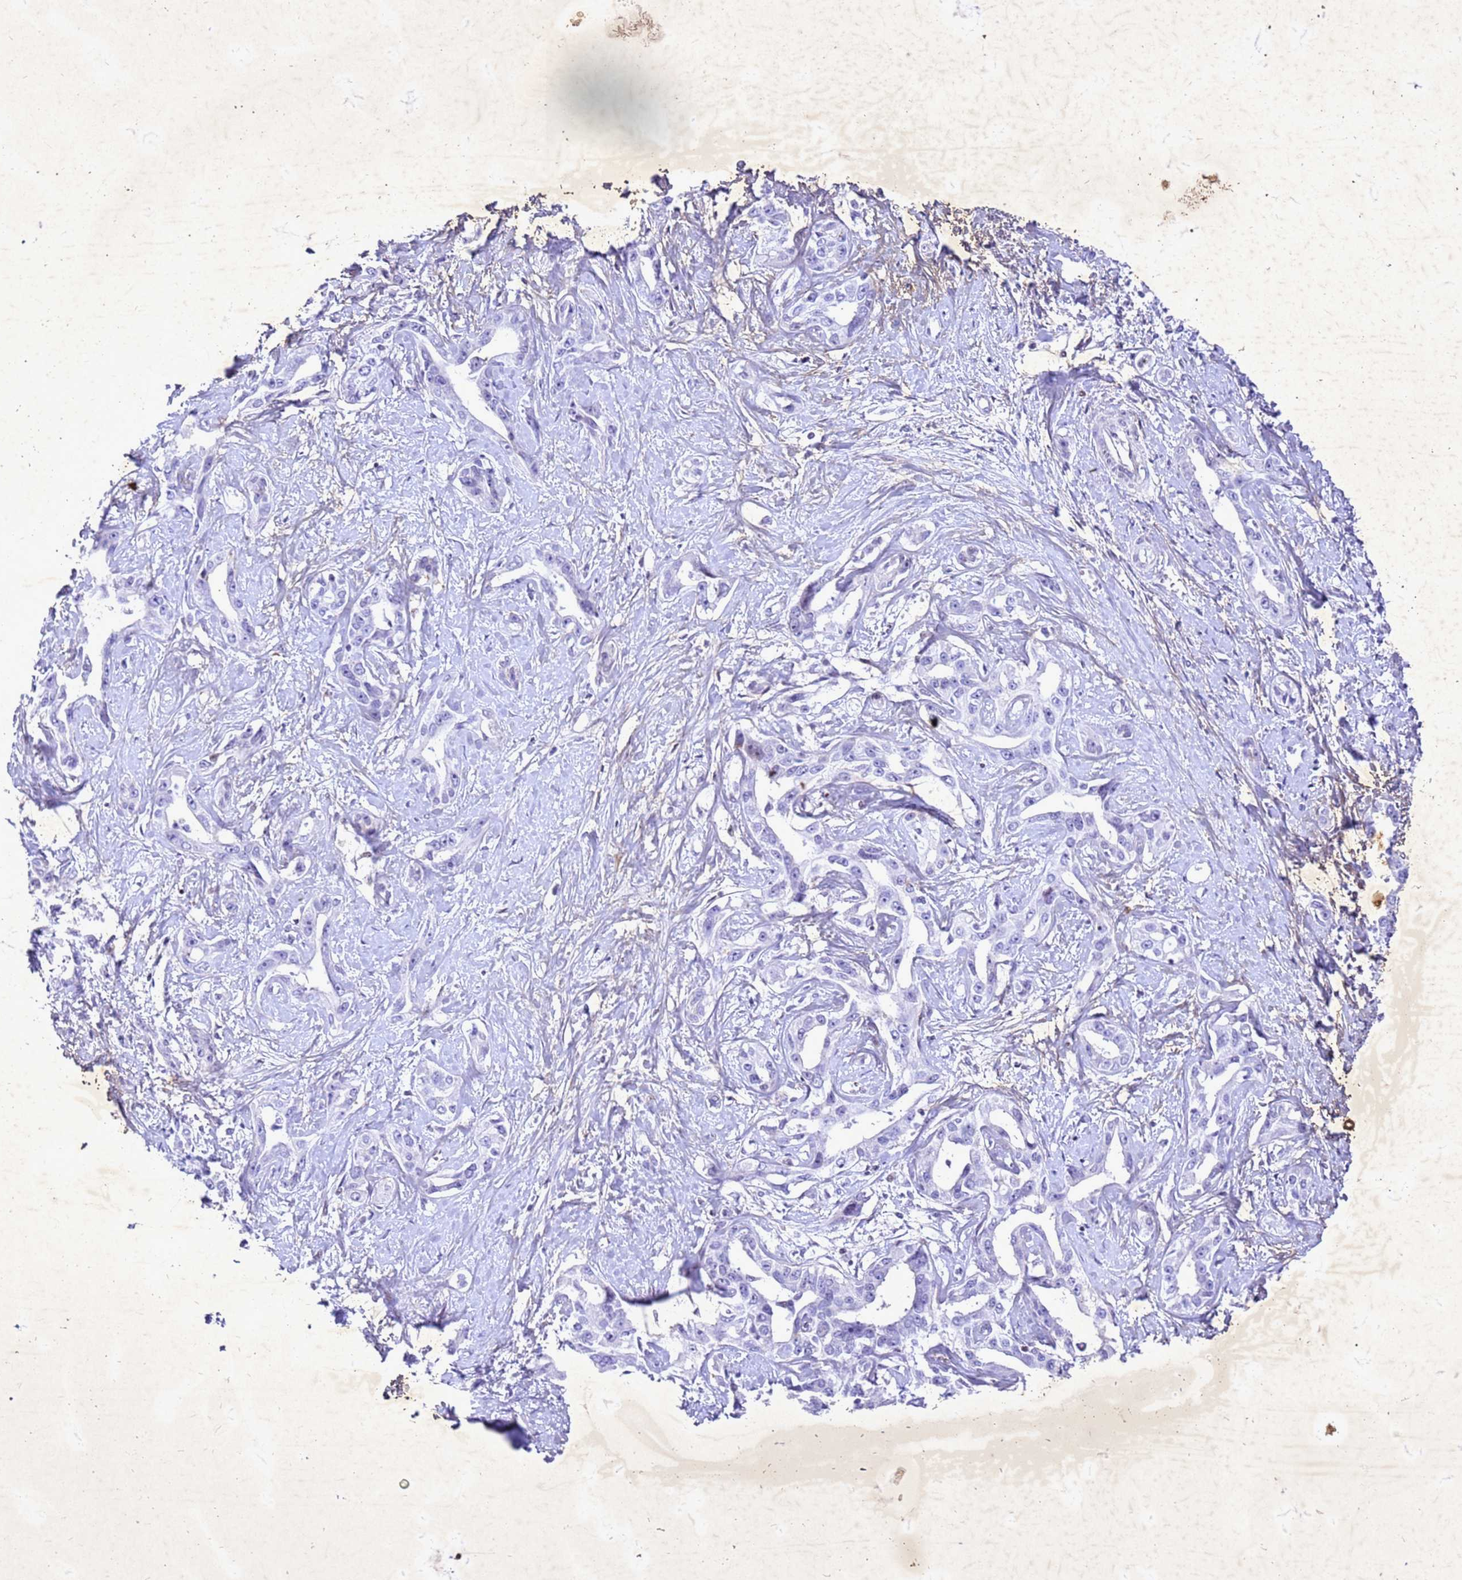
{"staining": {"intensity": "negative", "quantity": "none", "location": "none"}, "tissue": "liver cancer", "cell_type": "Tumor cells", "image_type": "cancer", "snomed": [{"axis": "morphology", "description": "Cholangiocarcinoma"}, {"axis": "topography", "description": "Liver"}], "caption": "This is an immunohistochemistry histopathology image of human cholangiocarcinoma (liver). There is no staining in tumor cells.", "gene": "COPS9", "patient": {"sex": "male", "age": 59}}